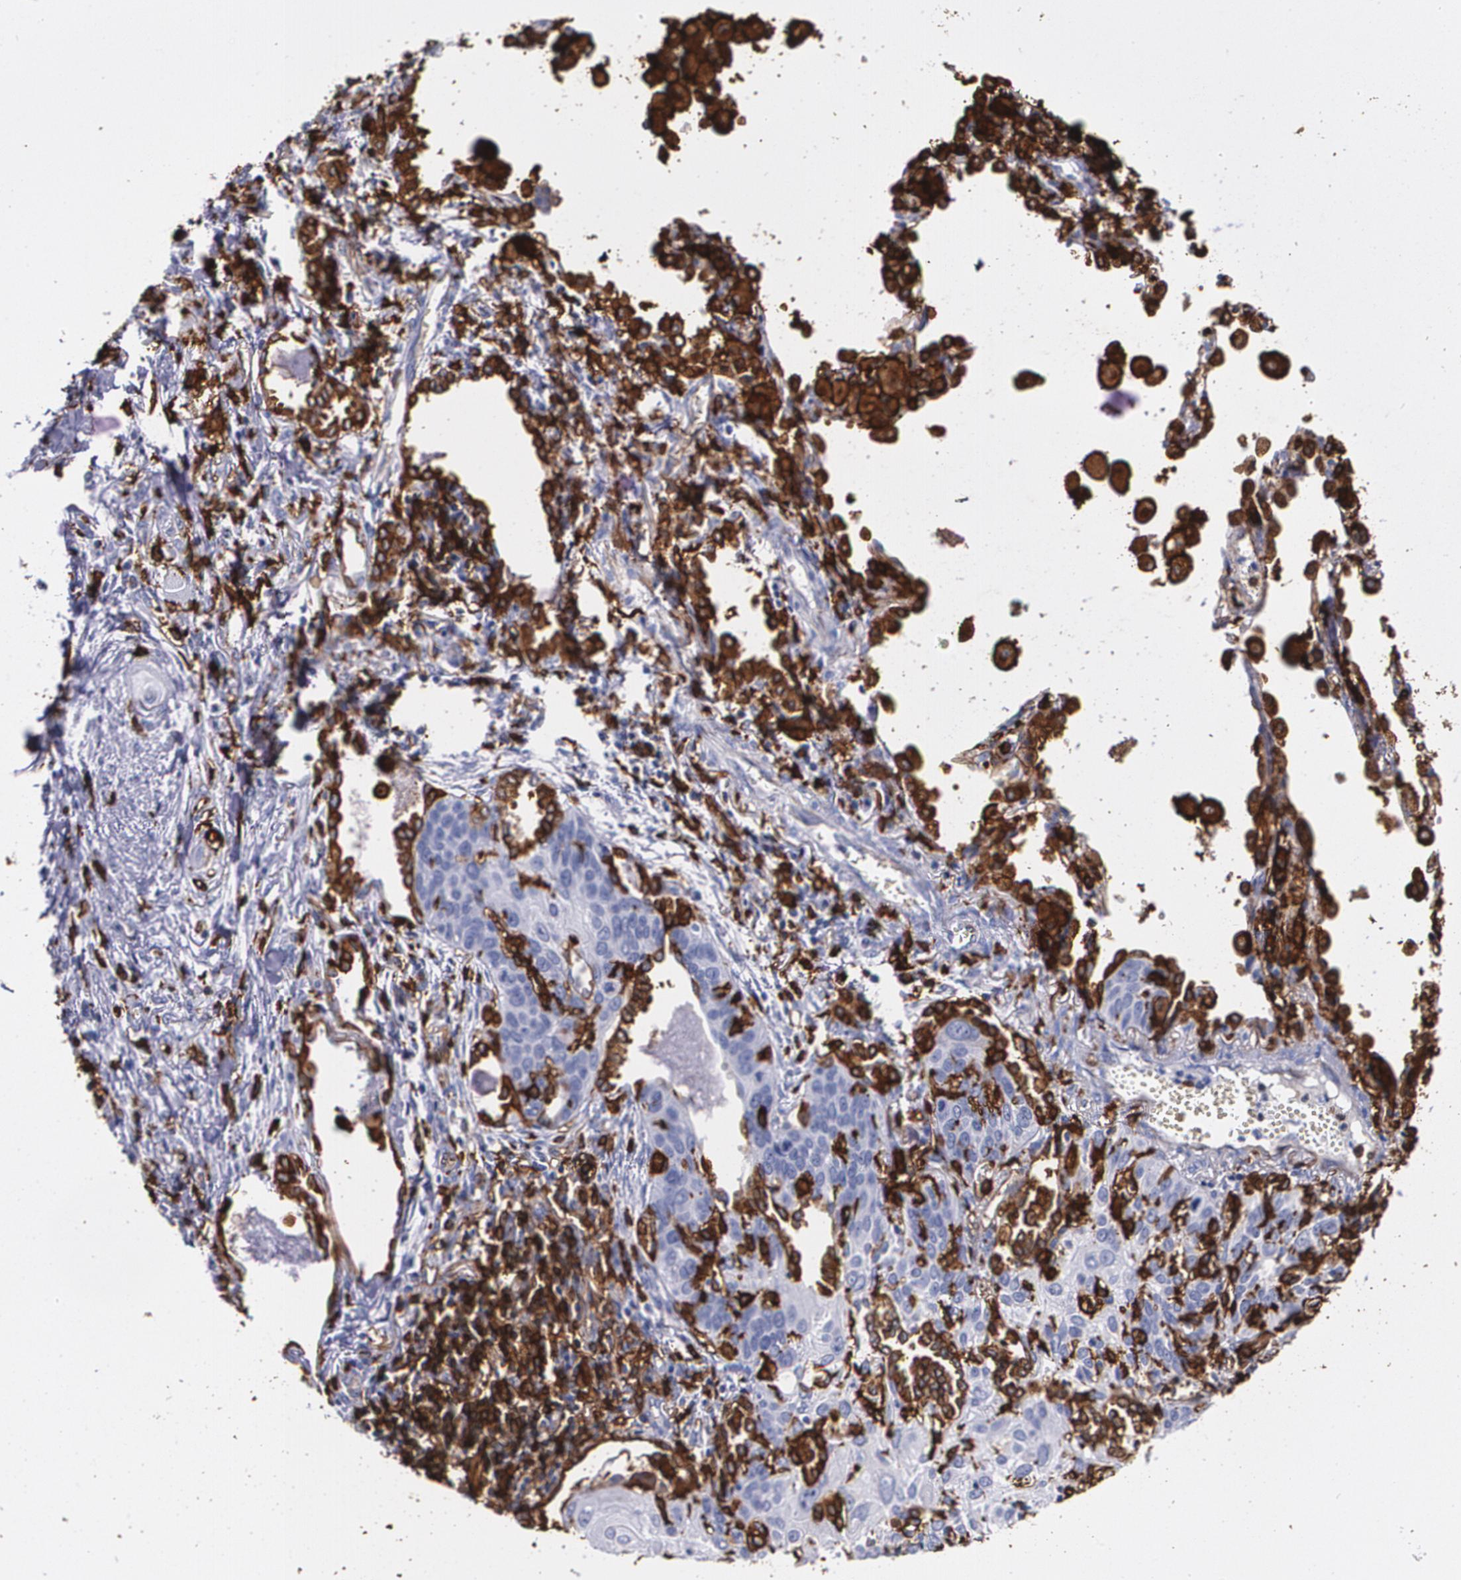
{"staining": {"intensity": "strong", "quantity": "25%-75%", "location": "cytoplasmic/membranous"}, "tissue": "lung cancer", "cell_type": "Tumor cells", "image_type": "cancer", "snomed": [{"axis": "morphology", "description": "Squamous cell carcinoma, NOS"}, {"axis": "topography", "description": "Lung"}], "caption": "Immunohistochemical staining of human lung cancer reveals strong cytoplasmic/membranous protein positivity in about 25%-75% of tumor cells.", "gene": "HLA-DRA", "patient": {"sex": "male", "age": 71}}